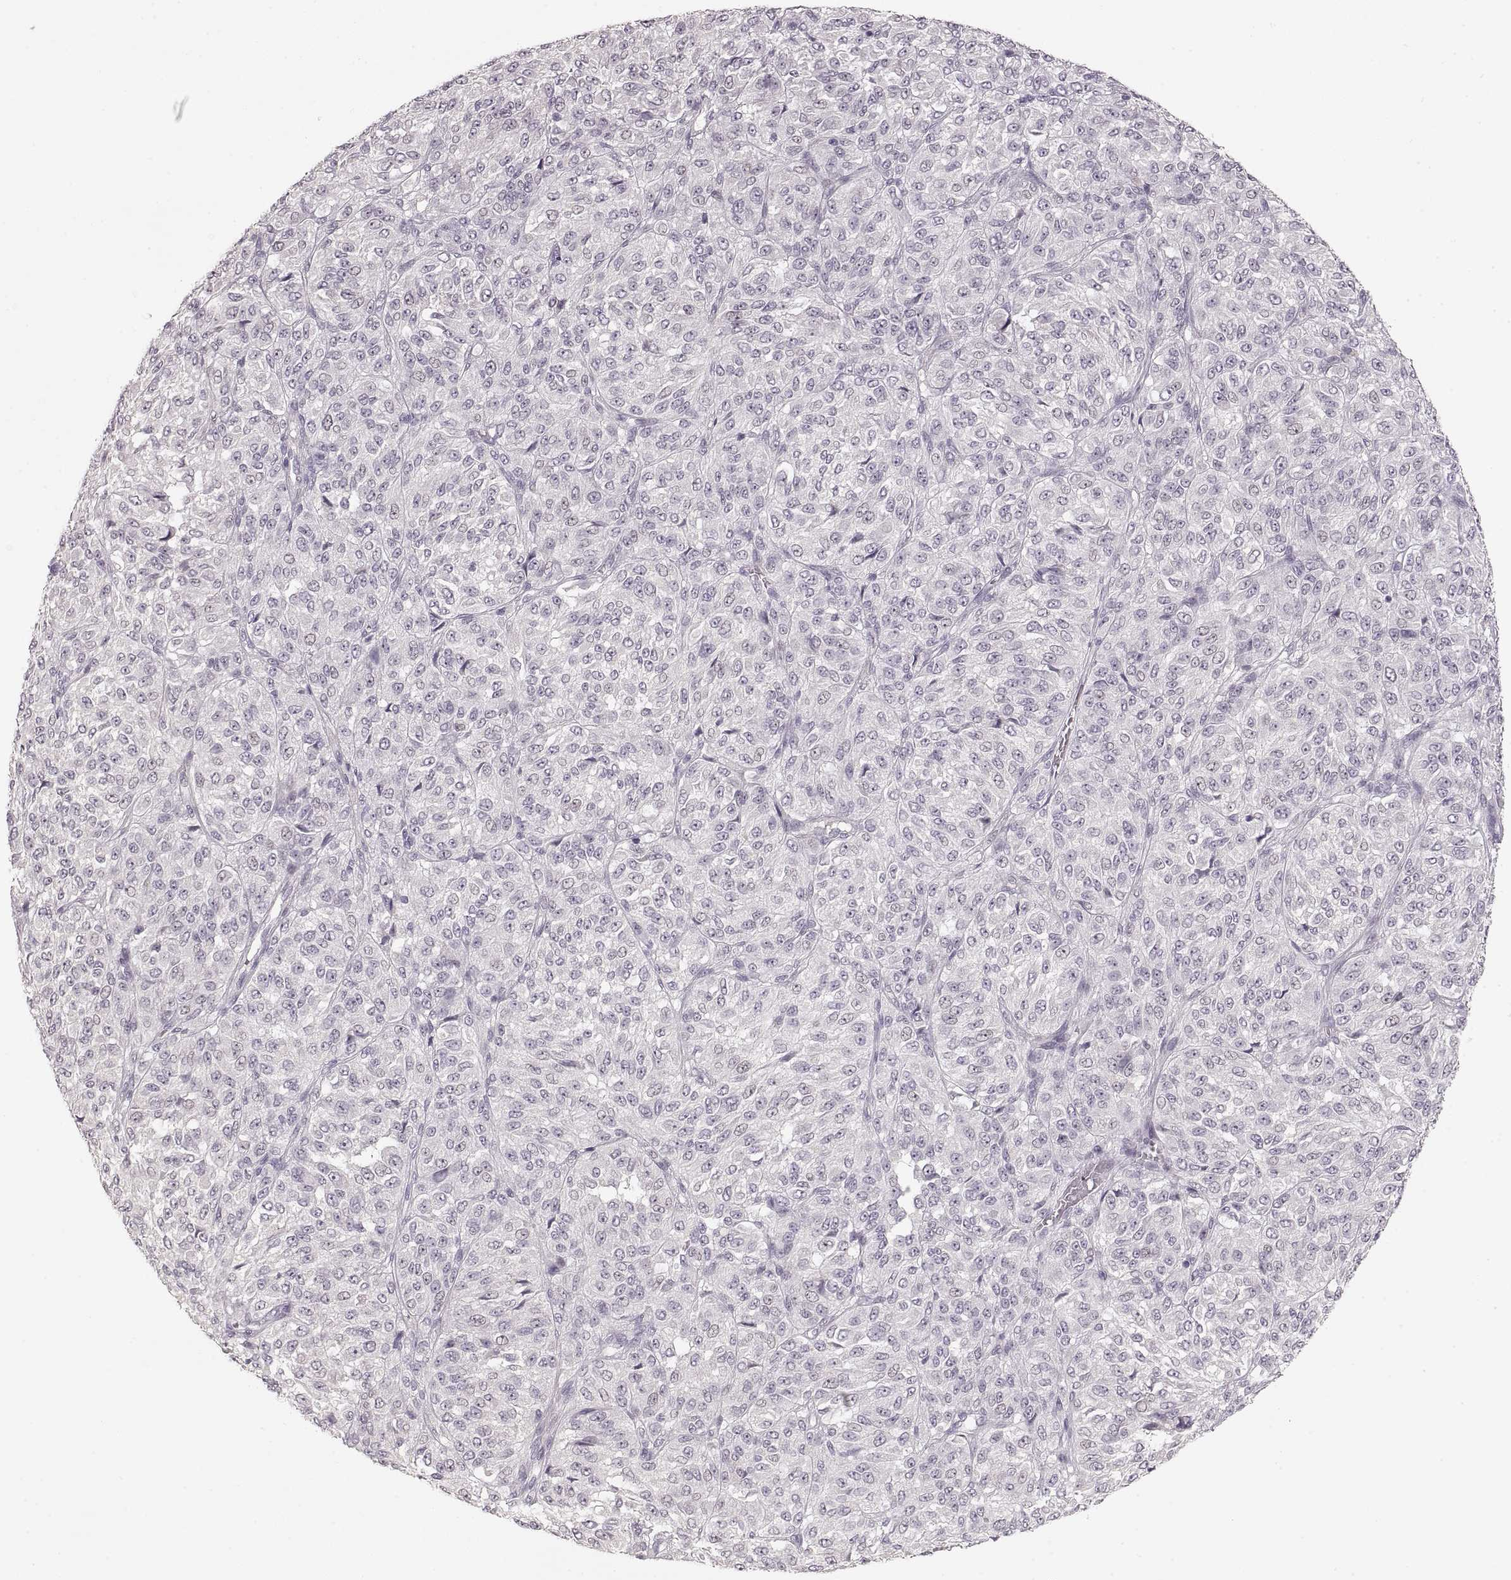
{"staining": {"intensity": "negative", "quantity": "none", "location": "none"}, "tissue": "melanoma", "cell_type": "Tumor cells", "image_type": "cancer", "snomed": [{"axis": "morphology", "description": "Malignant melanoma, Metastatic site"}, {"axis": "topography", "description": "Brain"}], "caption": "IHC micrograph of human melanoma stained for a protein (brown), which displays no positivity in tumor cells.", "gene": "PCSK2", "patient": {"sex": "female", "age": 56}}